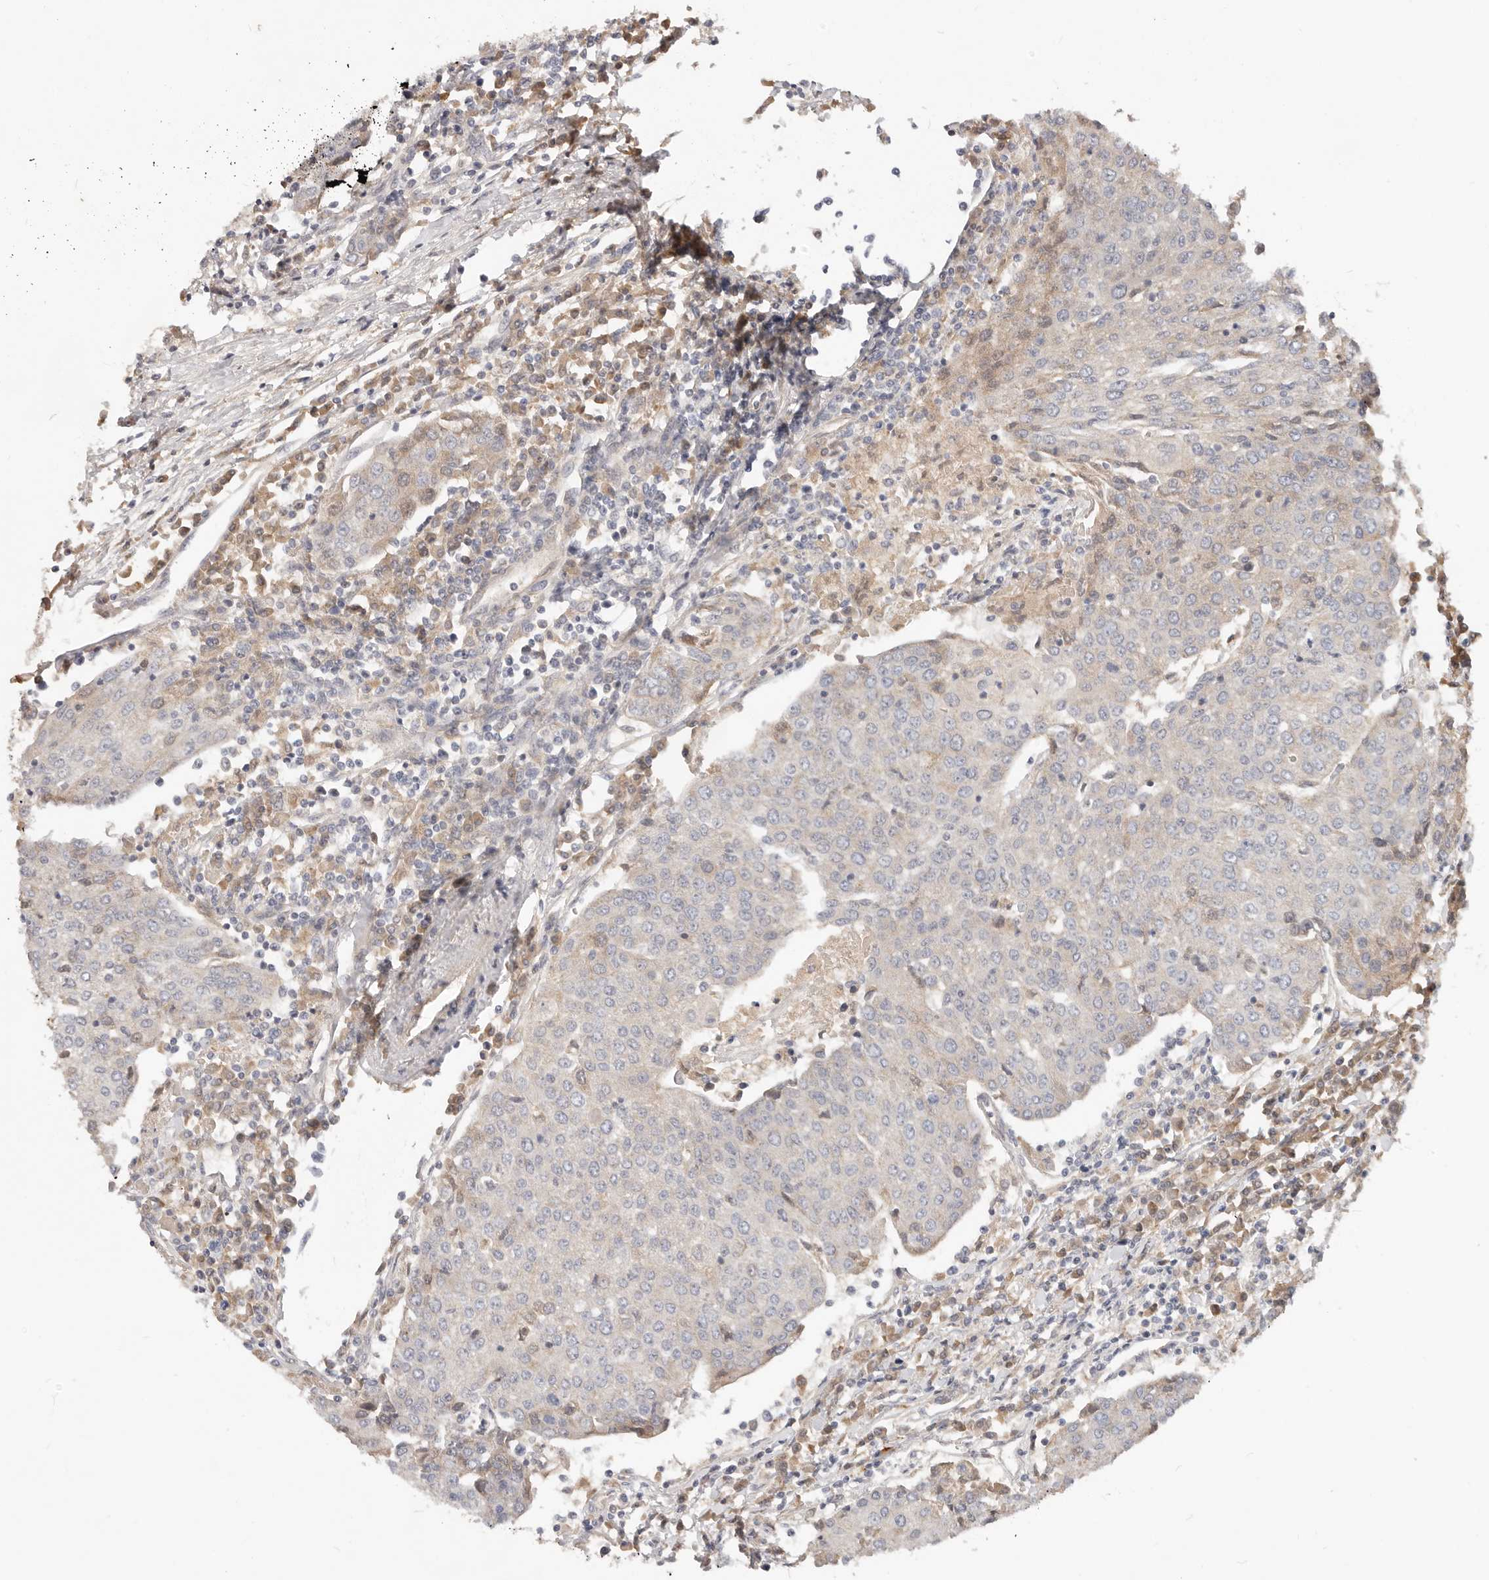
{"staining": {"intensity": "negative", "quantity": "none", "location": "none"}, "tissue": "urothelial cancer", "cell_type": "Tumor cells", "image_type": "cancer", "snomed": [{"axis": "morphology", "description": "Urothelial carcinoma, High grade"}, {"axis": "topography", "description": "Urinary bladder"}], "caption": "This is an immunohistochemistry (IHC) histopathology image of human high-grade urothelial carcinoma. There is no expression in tumor cells.", "gene": "USP49", "patient": {"sex": "female", "age": 85}}